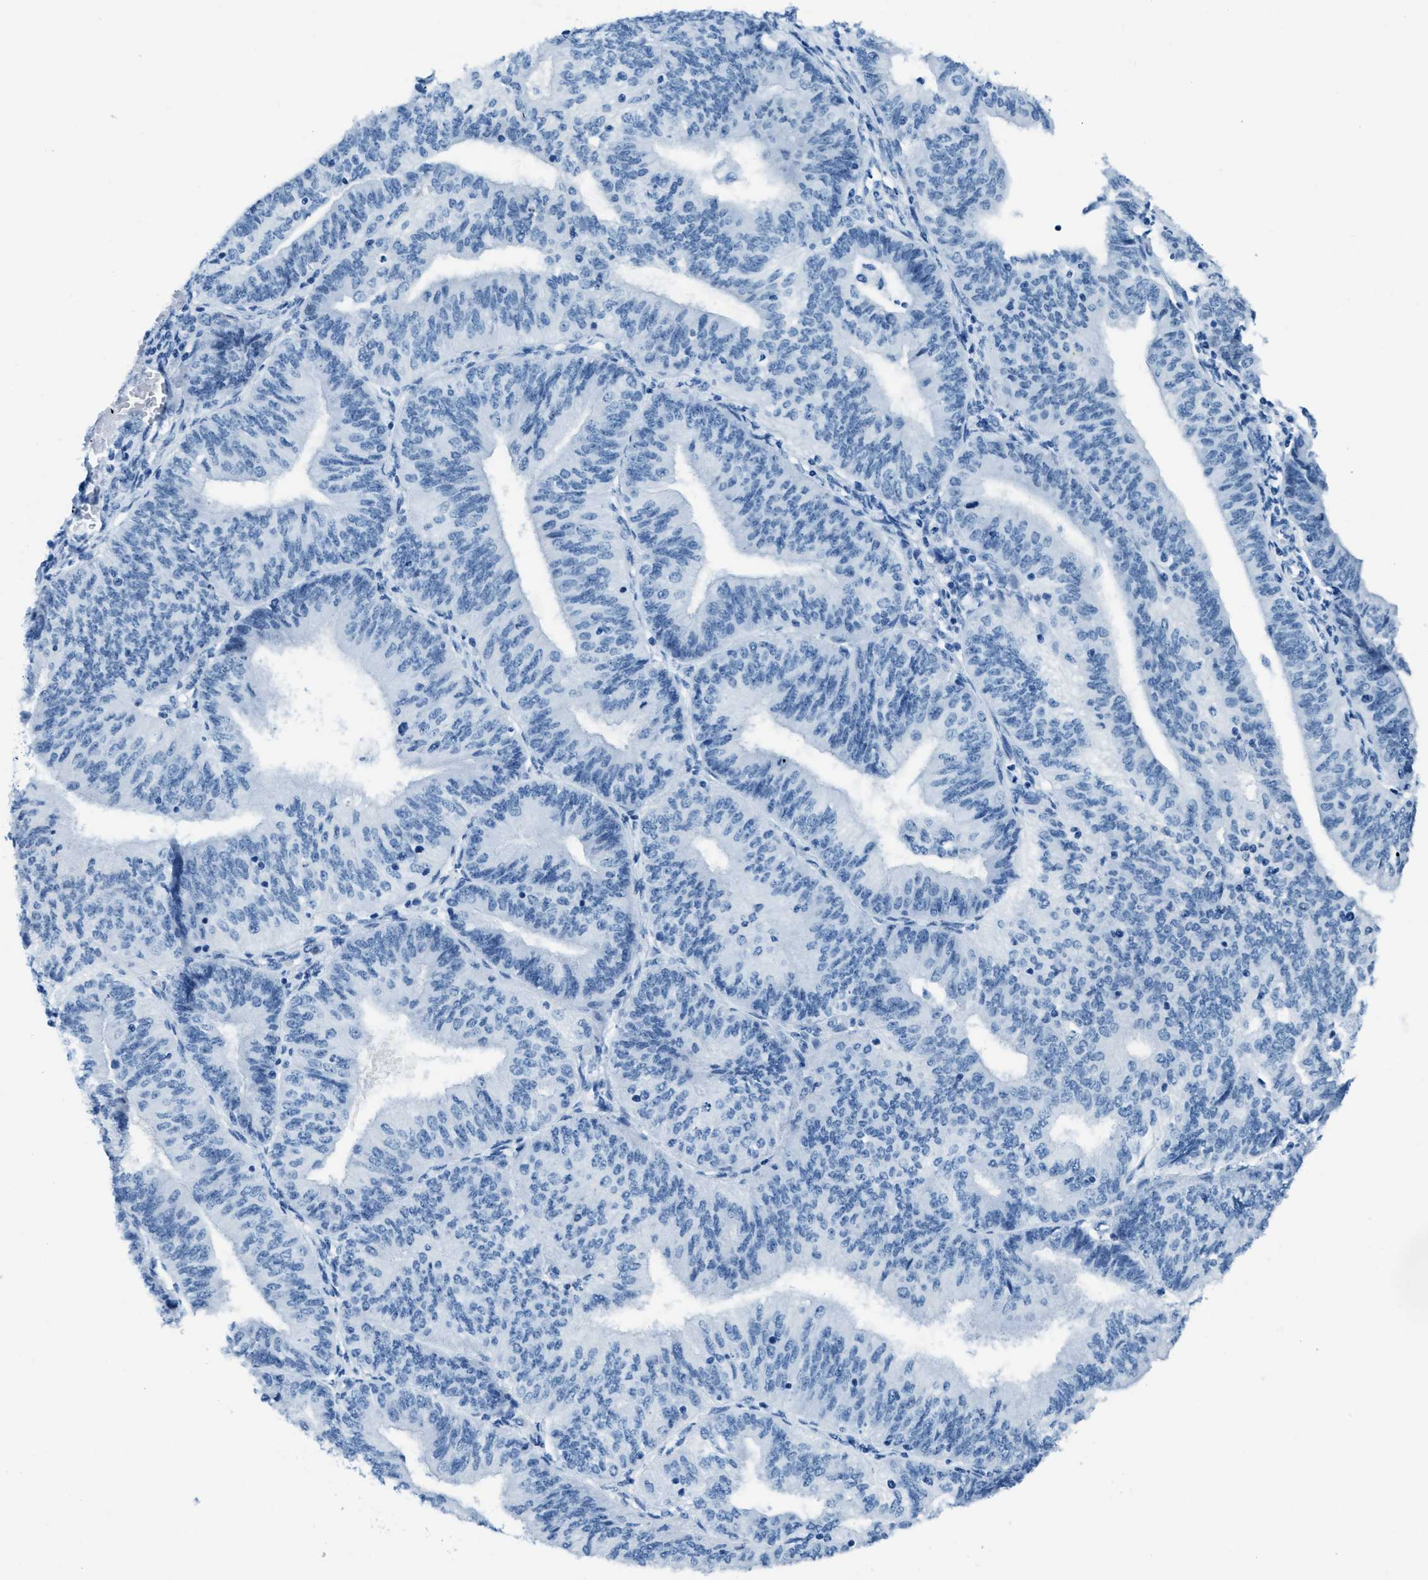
{"staining": {"intensity": "negative", "quantity": "none", "location": "none"}, "tissue": "endometrial cancer", "cell_type": "Tumor cells", "image_type": "cancer", "snomed": [{"axis": "morphology", "description": "Adenocarcinoma, NOS"}, {"axis": "topography", "description": "Endometrium"}], "caption": "This image is of endometrial adenocarcinoma stained with immunohistochemistry (IHC) to label a protein in brown with the nuclei are counter-stained blue. There is no staining in tumor cells. (DAB immunohistochemistry visualized using brightfield microscopy, high magnification).", "gene": "PLA2G2A", "patient": {"sex": "female", "age": 58}}